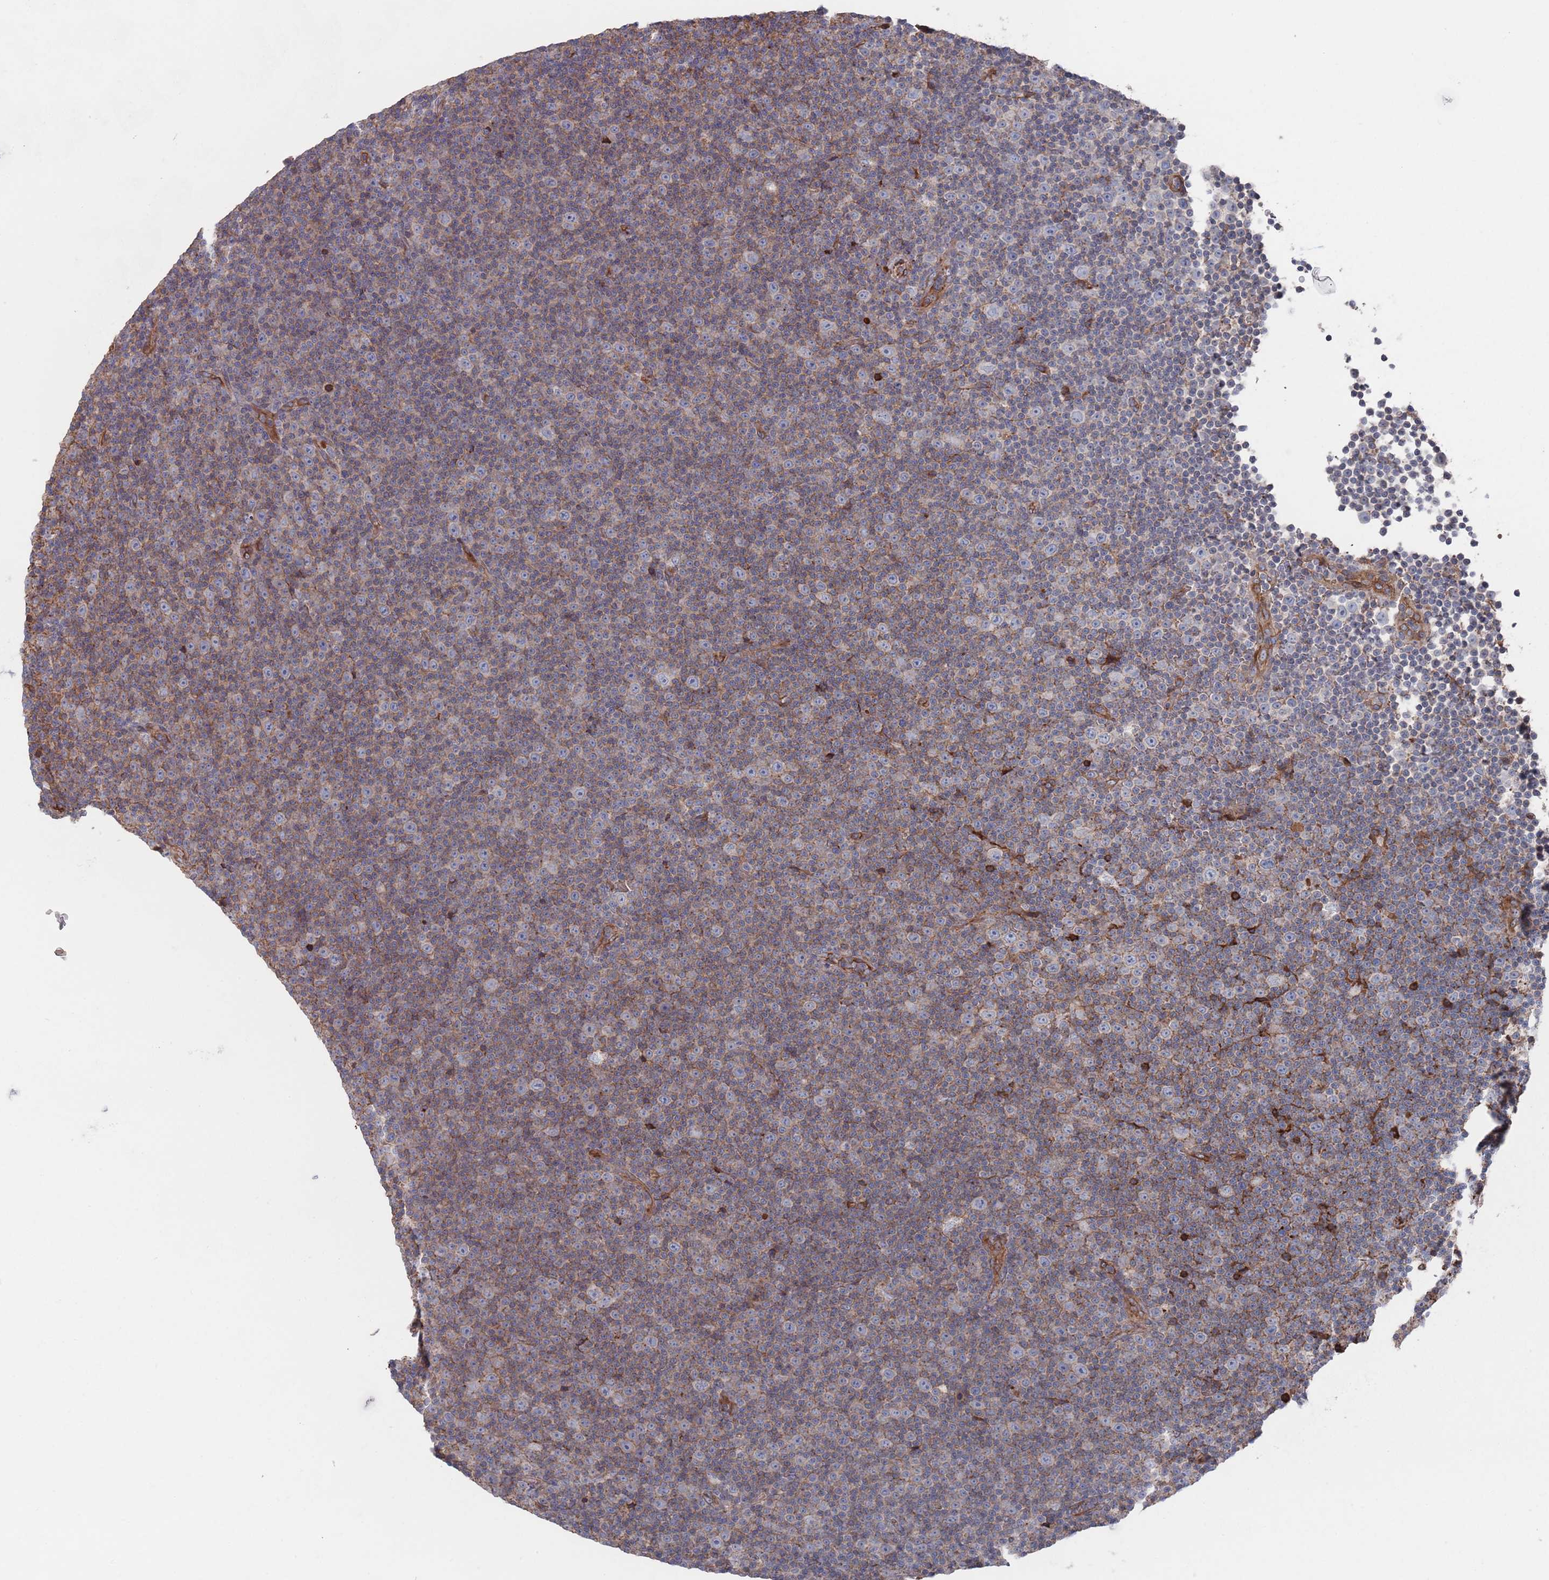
{"staining": {"intensity": "negative", "quantity": "none", "location": "none"}, "tissue": "lymphoma", "cell_type": "Tumor cells", "image_type": "cancer", "snomed": [{"axis": "morphology", "description": "Malignant lymphoma, non-Hodgkin's type, Low grade"}, {"axis": "topography", "description": "Lymph node"}], "caption": "This photomicrograph is of malignant lymphoma, non-Hodgkin's type (low-grade) stained with immunohistochemistry (IHC) to label a protein in brown with the nuclei are counter-stained blue. There is no positivity in tumor cells. (DAB (3,3'-diaminobenzidine) IHC, high magnification).", "gene": "PLEKHA4", "patient": {"sex": "female", "age": 67}}